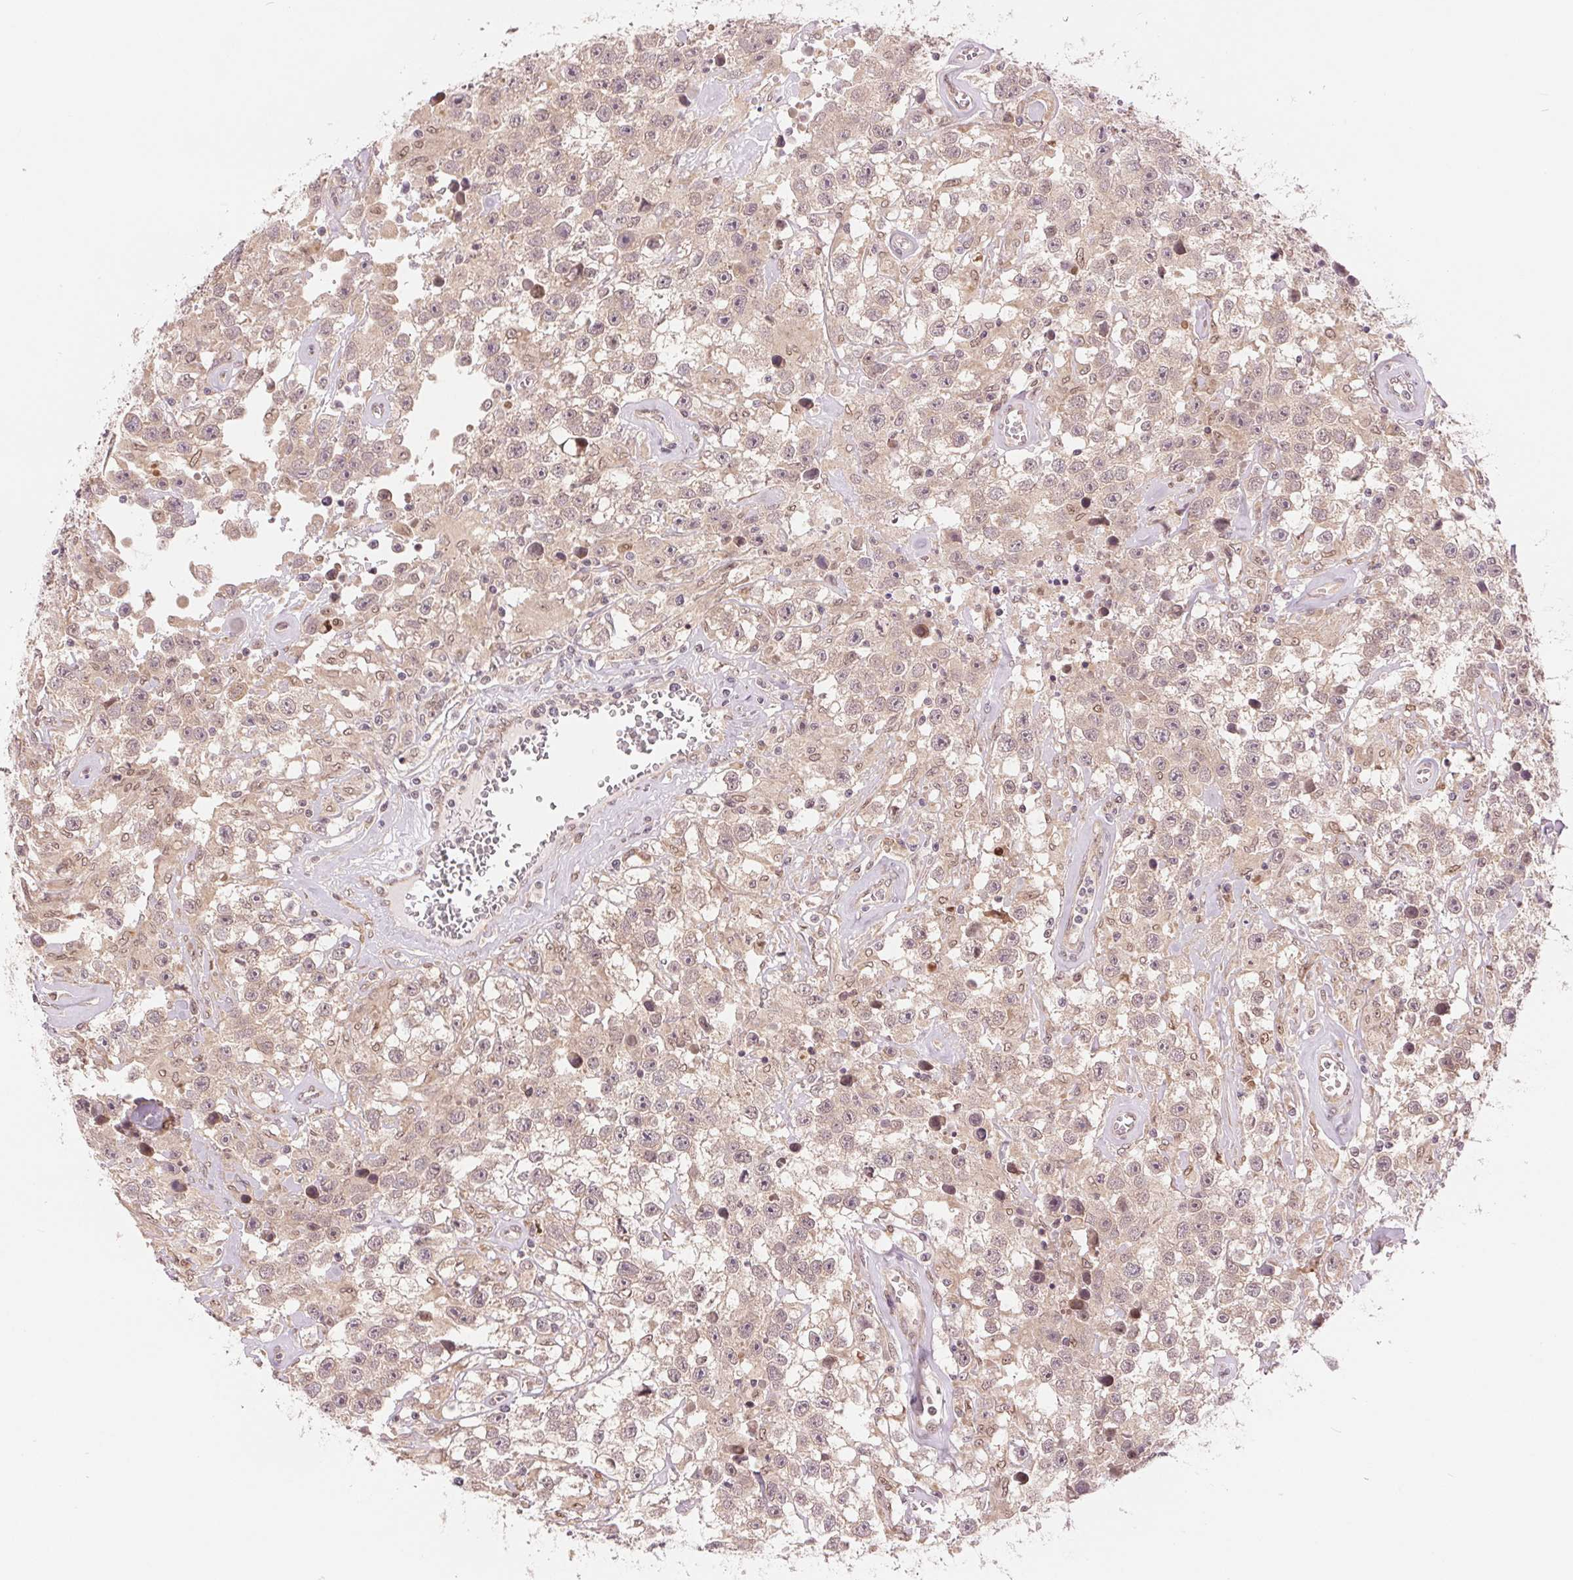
{"staining": {"intensity": "weak", "quantity": ">75%", "location": "cytoplasmic/membranous"}, "tissue": "testis cancer", "cell_type": "Tumor cells", "image_type": "cancer", "snomed": [{"axis": "morphology", "description": "Seminoma, NOS"}, {"axis": "topography", "description": "Testis"}], "caption": "IHC of testis seminoma shows low levels of weak cytoplasmic/membranous positivity in approximately >75% of tumor cells. Using DAB (3,3'-diaminobenzidine) (brown) and hematoxylin (blue) stains, captured at high magnification using brightfield microscopy.", "gene": "ERI3", "patient": {"sex": "male", "age": 43}}